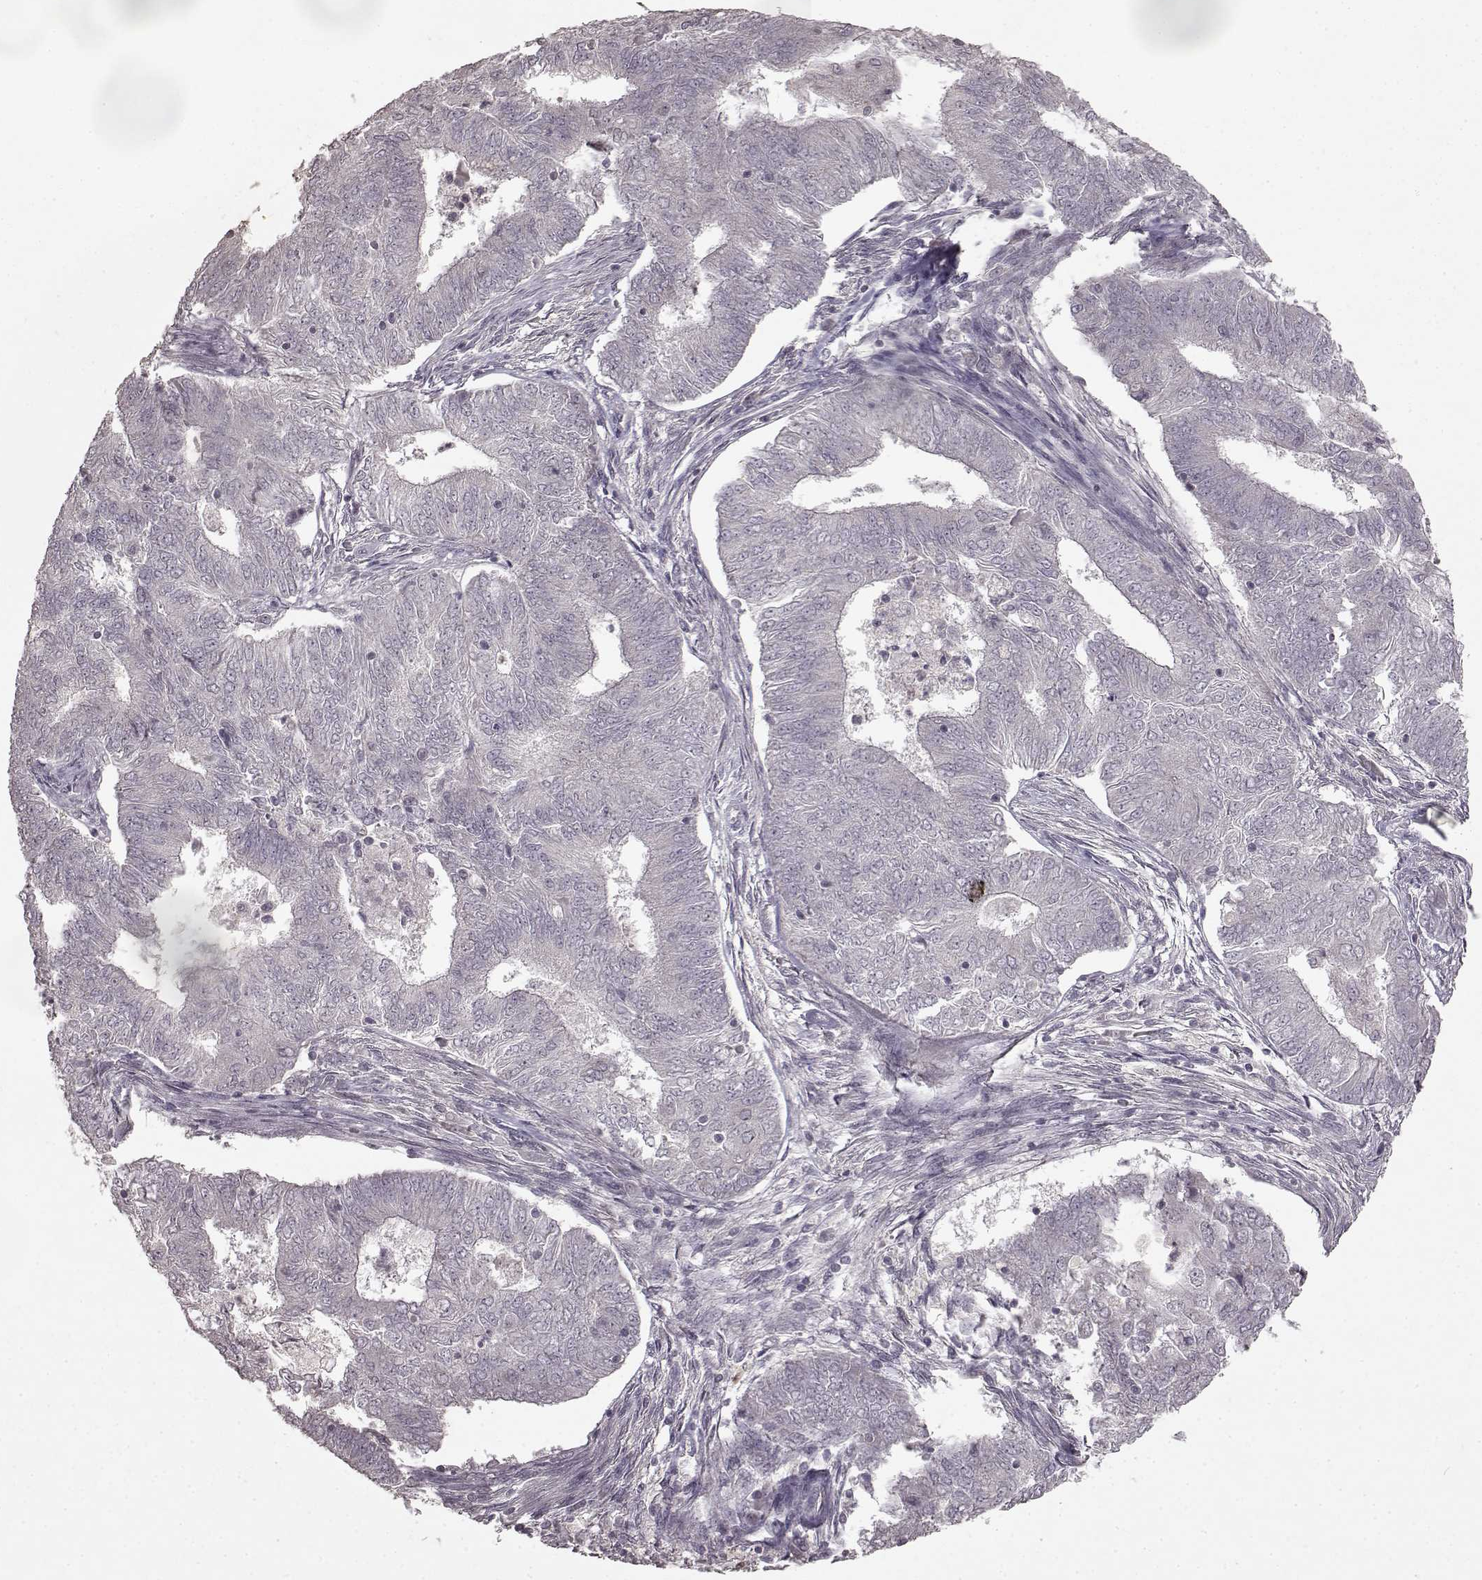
{"staining": {"intensity": "negative", "quantity": "none", "location": "none"}, "tissue": "endometrial cancer", "cell_type": "Tumor cells", "image_type": "cancer", "snomed": [{"axis": "morphology", "description": "Adenocarcinoma, NOS"}, {"axis": "topography", "description": "Endometrium"}], "caption": "This is a micrograph of IHC staining of endometrial cancer, which shows no staining in tumor cells. (DAB IHC visualized using brightfield microscopy, high magnification).", "gene": "LHB", "patient": {"sex": "female", "age": 62}}